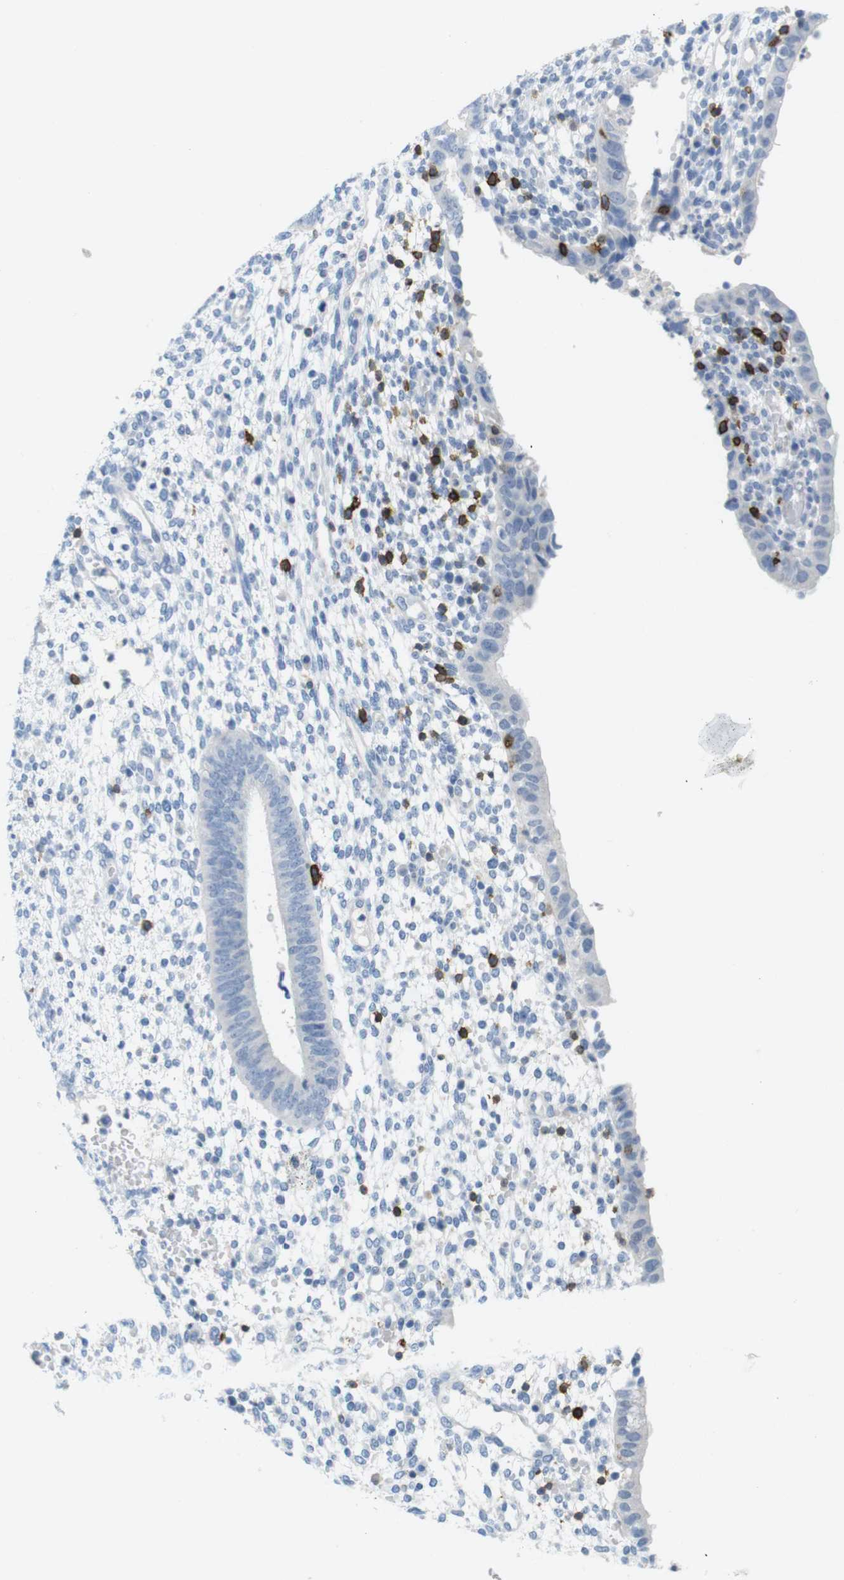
{"staining": {"intensity": "negative", "quantity": "none", "location": "none"}, "tissue": "endometrium", "cell_type": "Cells in endometrial stroma", "image_type": "normal", "snomed": [{"axis": "morphology", "description": "Normal tissue, NOS"}, {"axis": "topography", "description": "Endometrium"}], "caption": "Cells in endometrial stroma show no significant expression in normal endometrium. The staining was performed using DAB (3,3'-diaminobenzidine) to visualize the protein expression in brown, while the nuclei were stained in blue with hematoxylin (Magnification: 20x).", "gene": "CD5", "patient": {"sex": "female", "age": 35}}